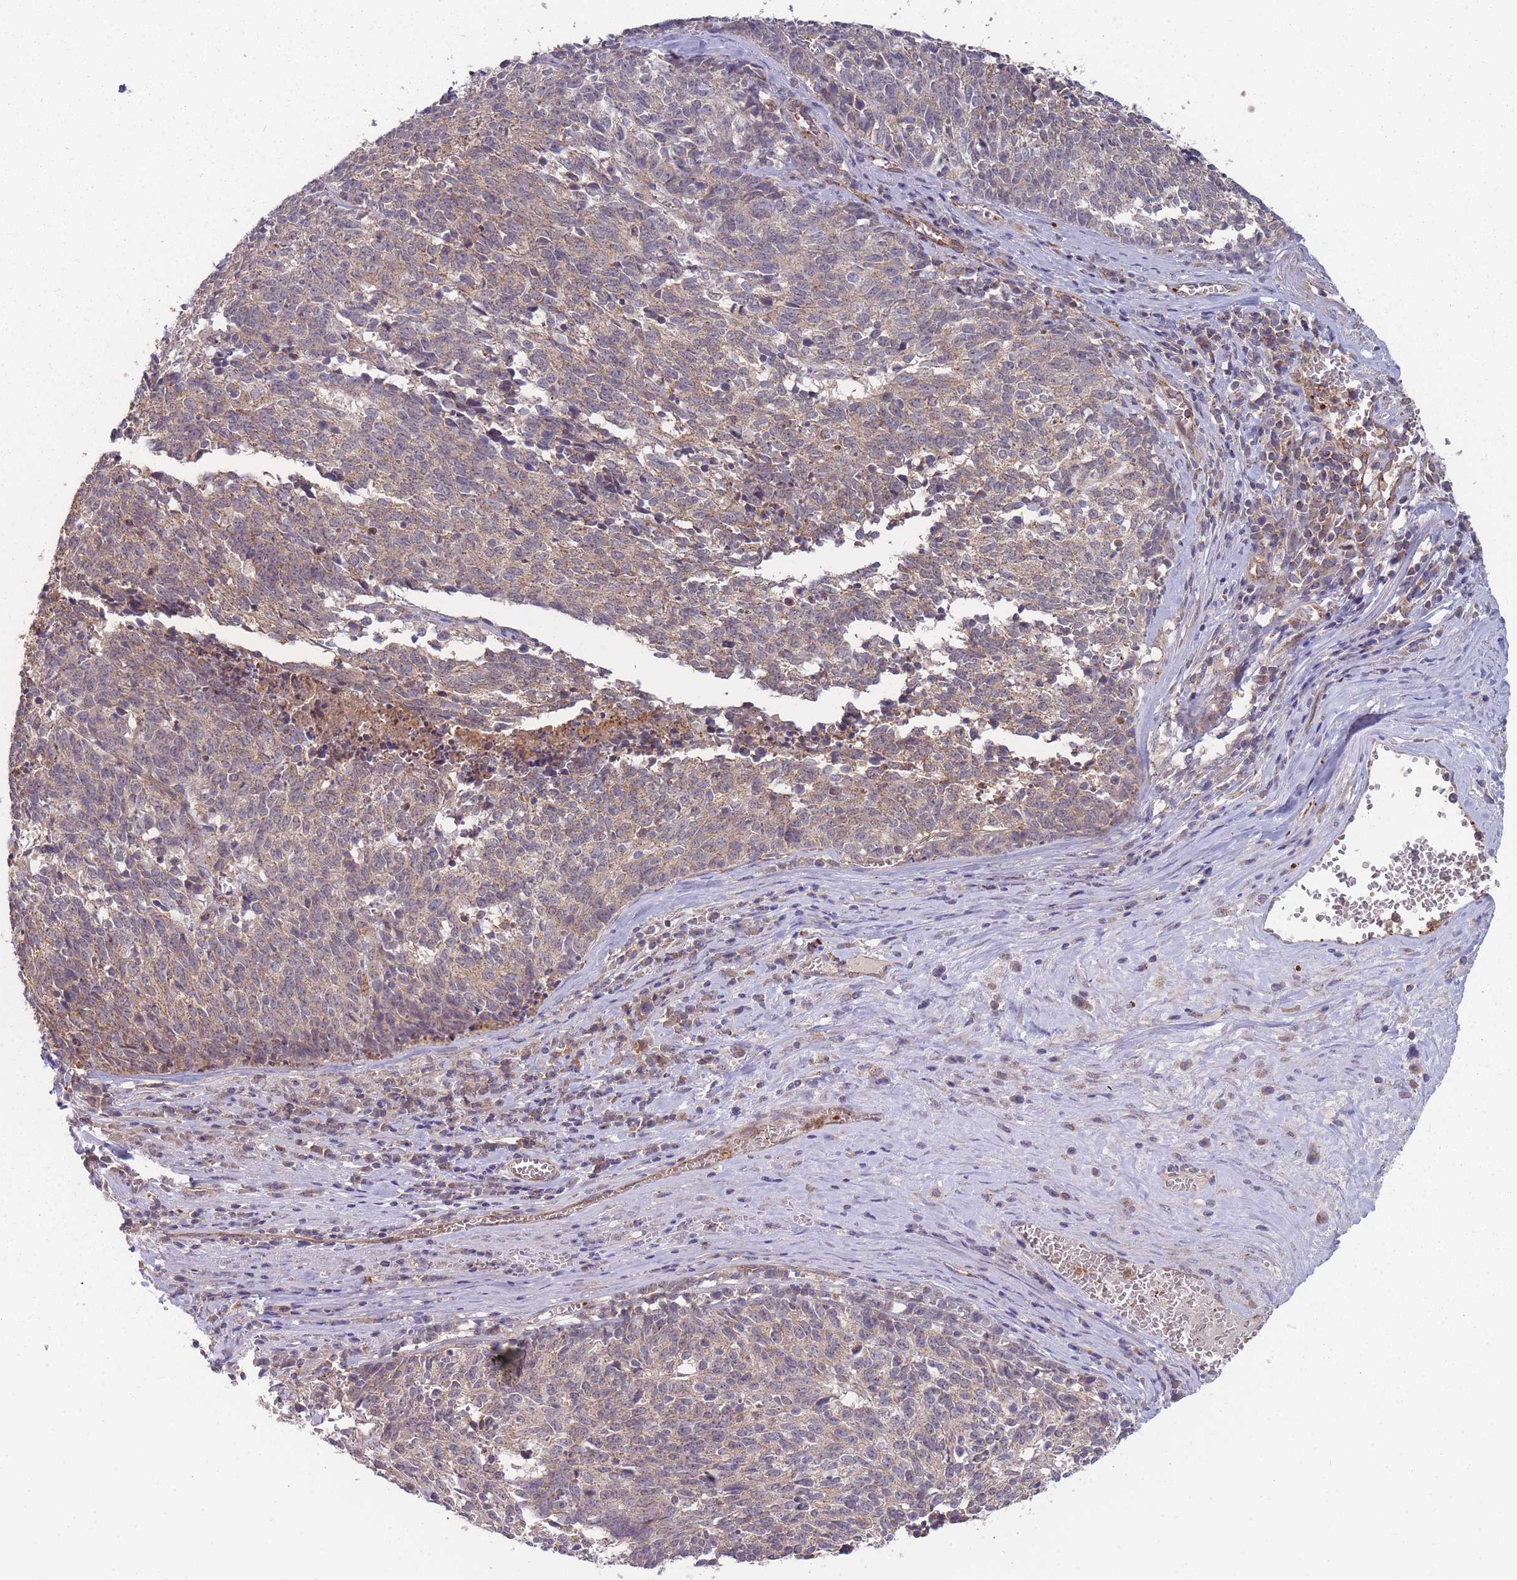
{"staining": {"intensity": "moderate", "quantity": ">75%", "location": "cytoplasmic/membranous"}, "tissue": "cervical cancer", "cell_type": "Tumor cells", "image_type": "cancer", "snomed": [{"axis": "morphology", "description": "Squamous cell carcinoma, NOS"}, {"axis": "topography", "description": "Cervix"}], "caption": "A brown stain shows moderate cytoplasmic/membranous positivity of a protein in squamous cell carcinoma (cervical) tumor cells. (Brightfield microscopy of DAB IHC at high magnification).", "gene": "SLC35B4", "patient": {"sex": "female", "age": 29}}